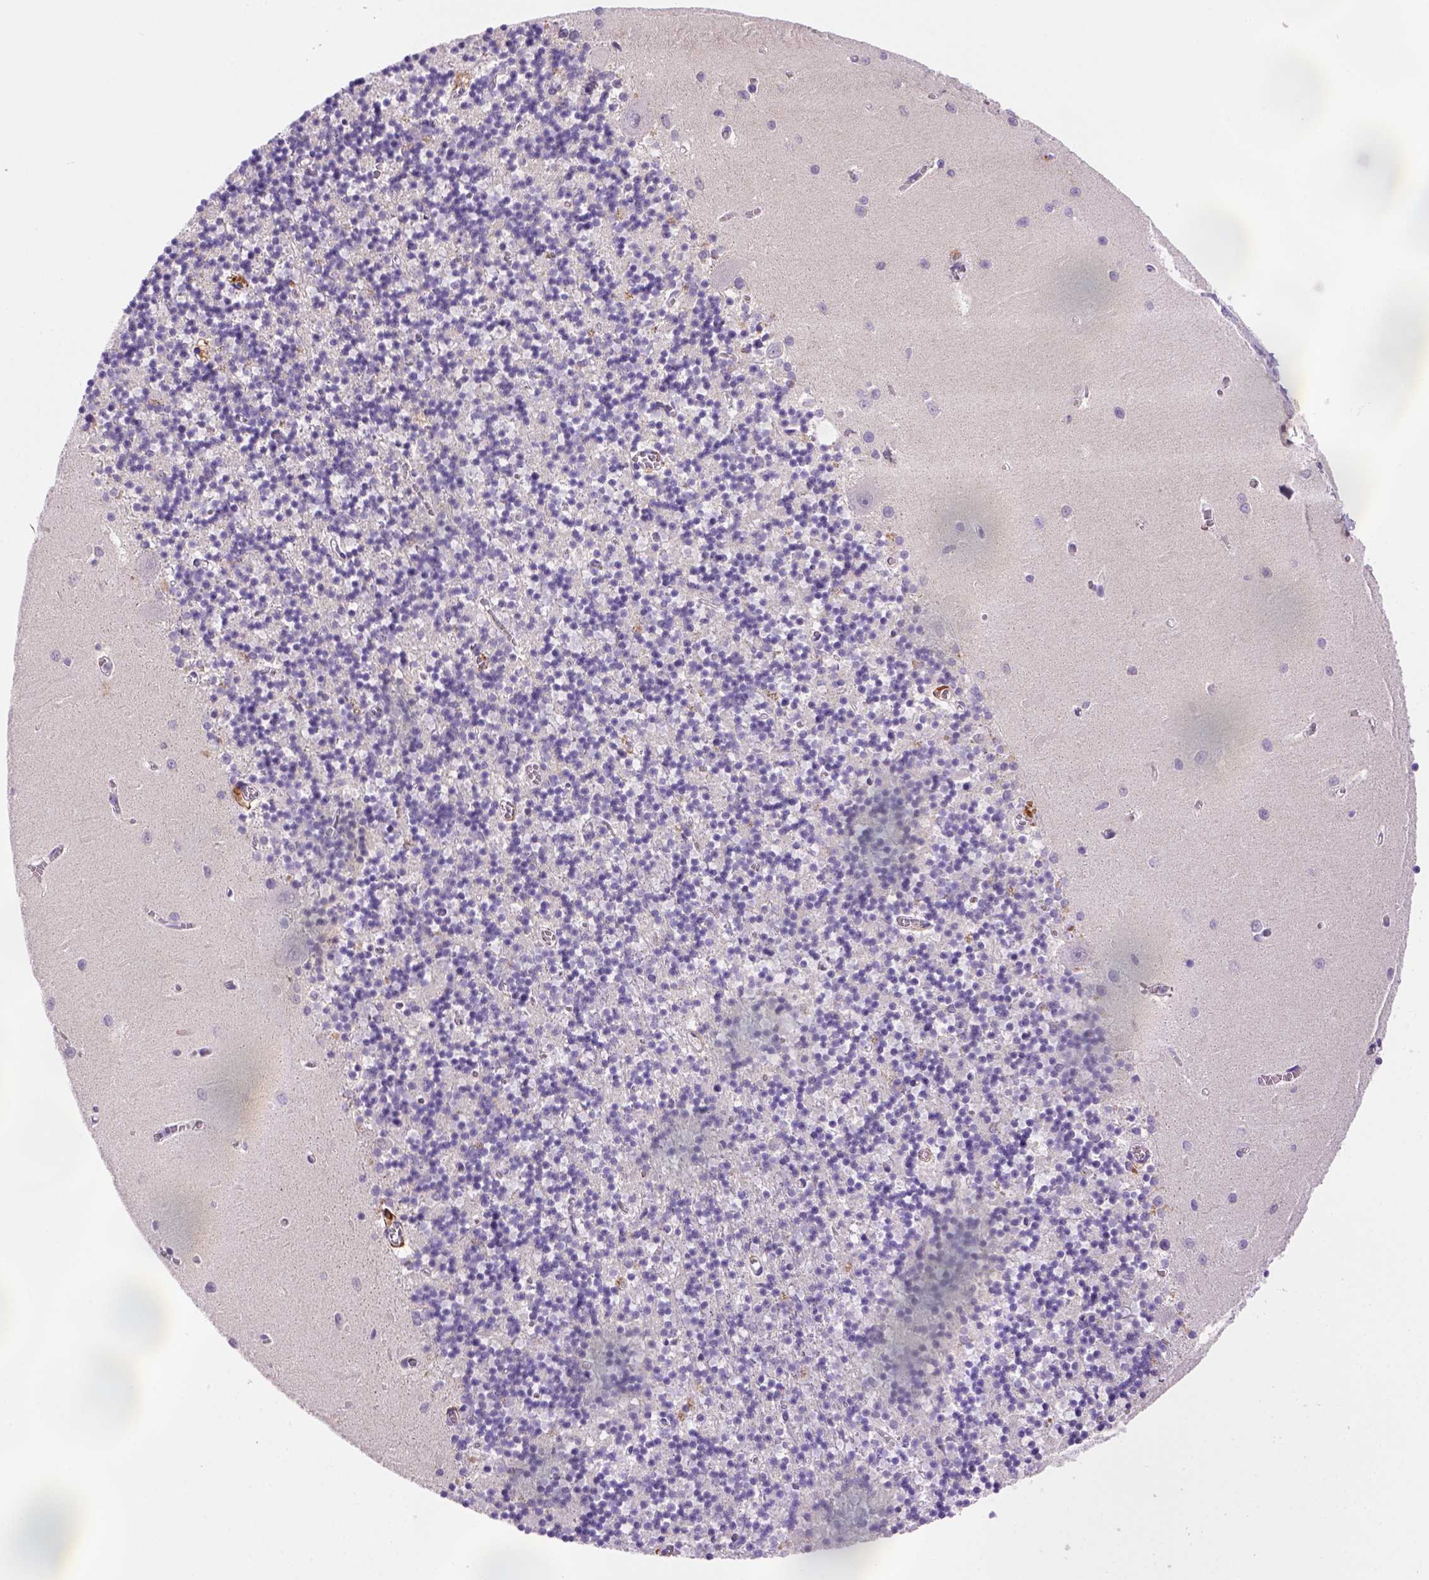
{"staining": {"intensity": "negative", "quantity": "none", "location": "none"}, "tissue": "cerebellum", "cell_type": "Cells in granular layer", "image_type": "normal", "snomed": [{"axis": "morphology", "description": "Normal tissue, NOS"}, {"axis": "topography", "description": "Cerebellum"}], "caption": "High power microscopy photomicrograph of an IHC photomicrograph of normal cerebellum, revealing no significant expression in cells in granular layer.", "gene": "CD14", "patient": {"sex": "female", "age": 64}}